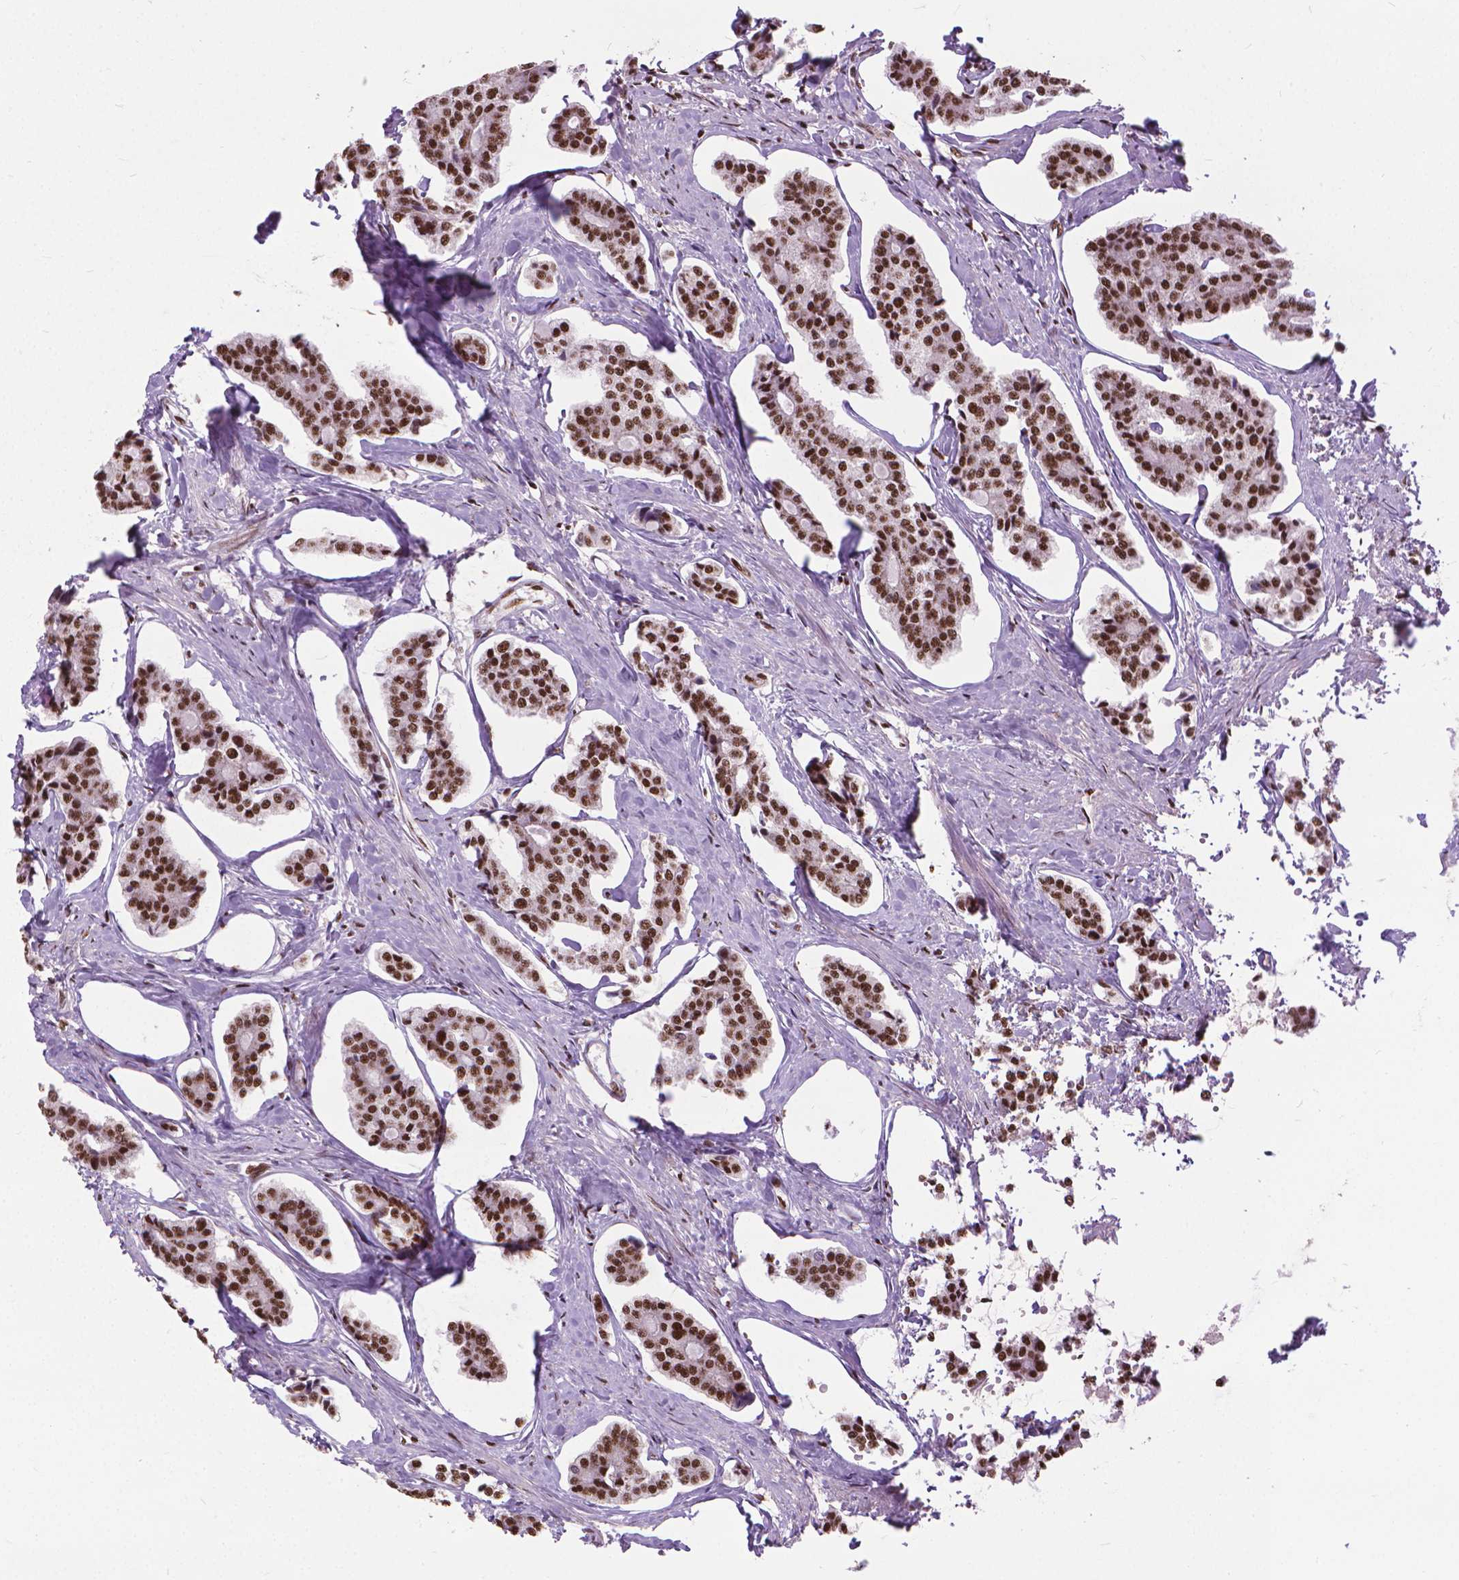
{"staining": {"intensity": "strong", "quantity": ">75%", "location": "nuclear"}, "tissue": "carcinoid", "cell_type": "Tumor cells", "image_type": "cancer", "snomed": [{"axis": "morphology", "description": "Carcinoid, malignant, NOS"}, {"axis": "topography", "description": "Small intestine"}], "caption": "Protein staining of carcinoid tissue exhibits strong nuclear positivity in about >75% of tumor cells.", "gene": "AKAP8", "patient": {"sex": "female", "age": 65}}